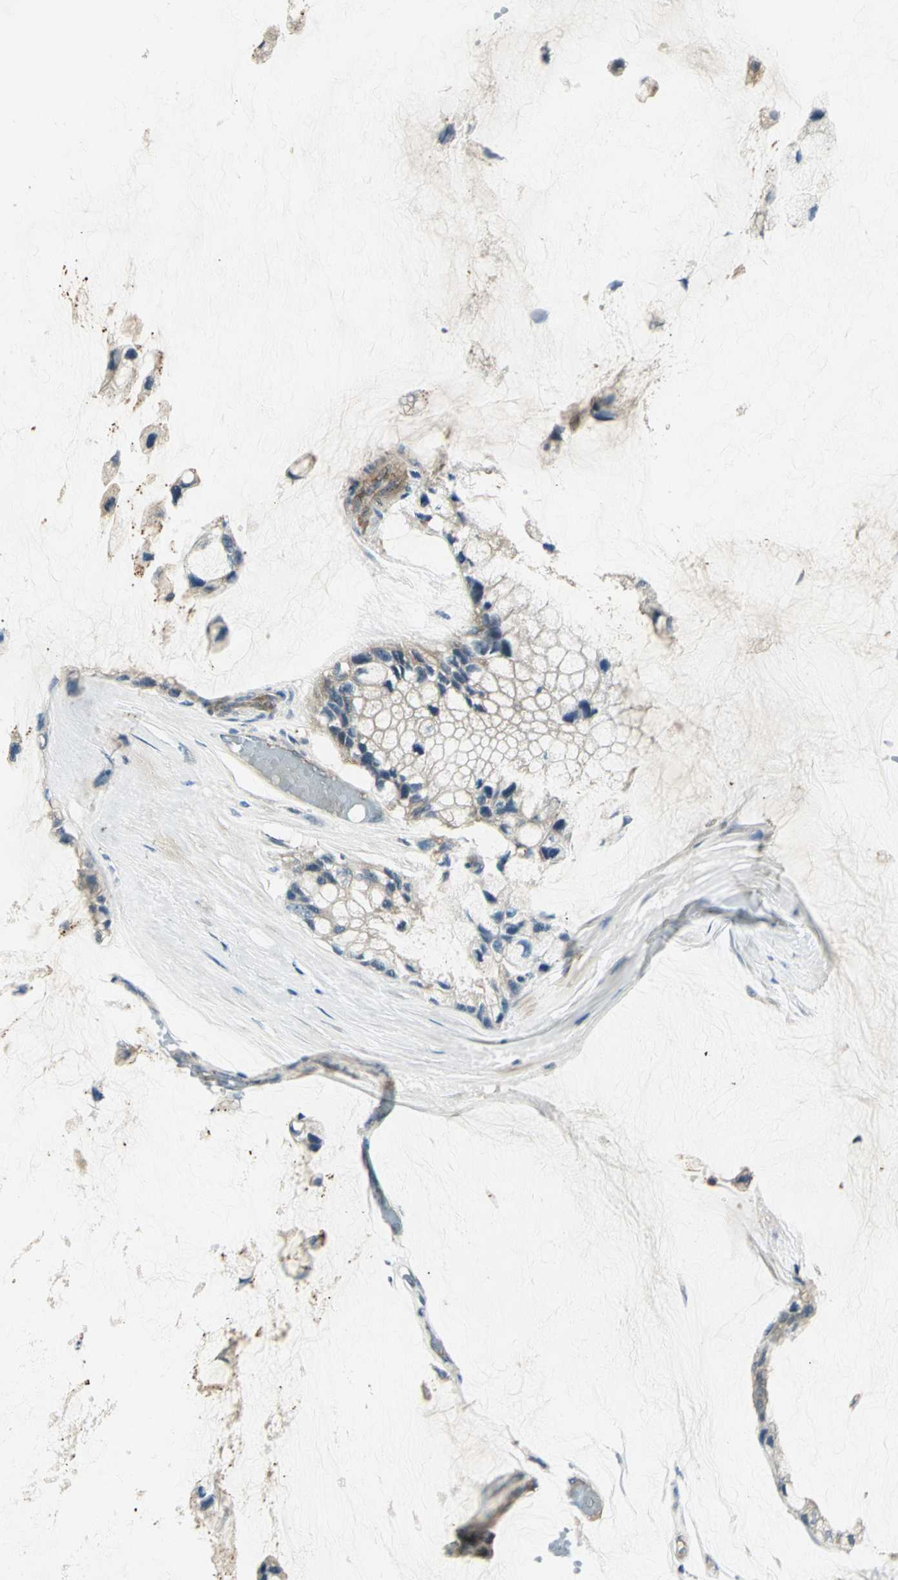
{"staining": {"intensity": "weak", "quantity": "25%-75%", "location": "cytoplasmic/membranous"}, "tissue": "ovarian cancer", "cell_type": "Tumor cells", "image_type": "cancer", "snomed": [{"axis": "morphology", "description": "Cystadenocarcinoma, mucinous, NOS"}, {"axis": "topography", "description": "Ovary"}], "caption": "Immunohistochemistry (IHC) image of human ovarian cancer (mucinous cystadenocarcinoma) stained for a protein (brown), which exhibits low levels of weak cytoplasmic/membranous staining in approximately 25%-75% of tumor cells.", "gene": "RAPGEF1", "patient": {"sex": "female", "age": 39}}